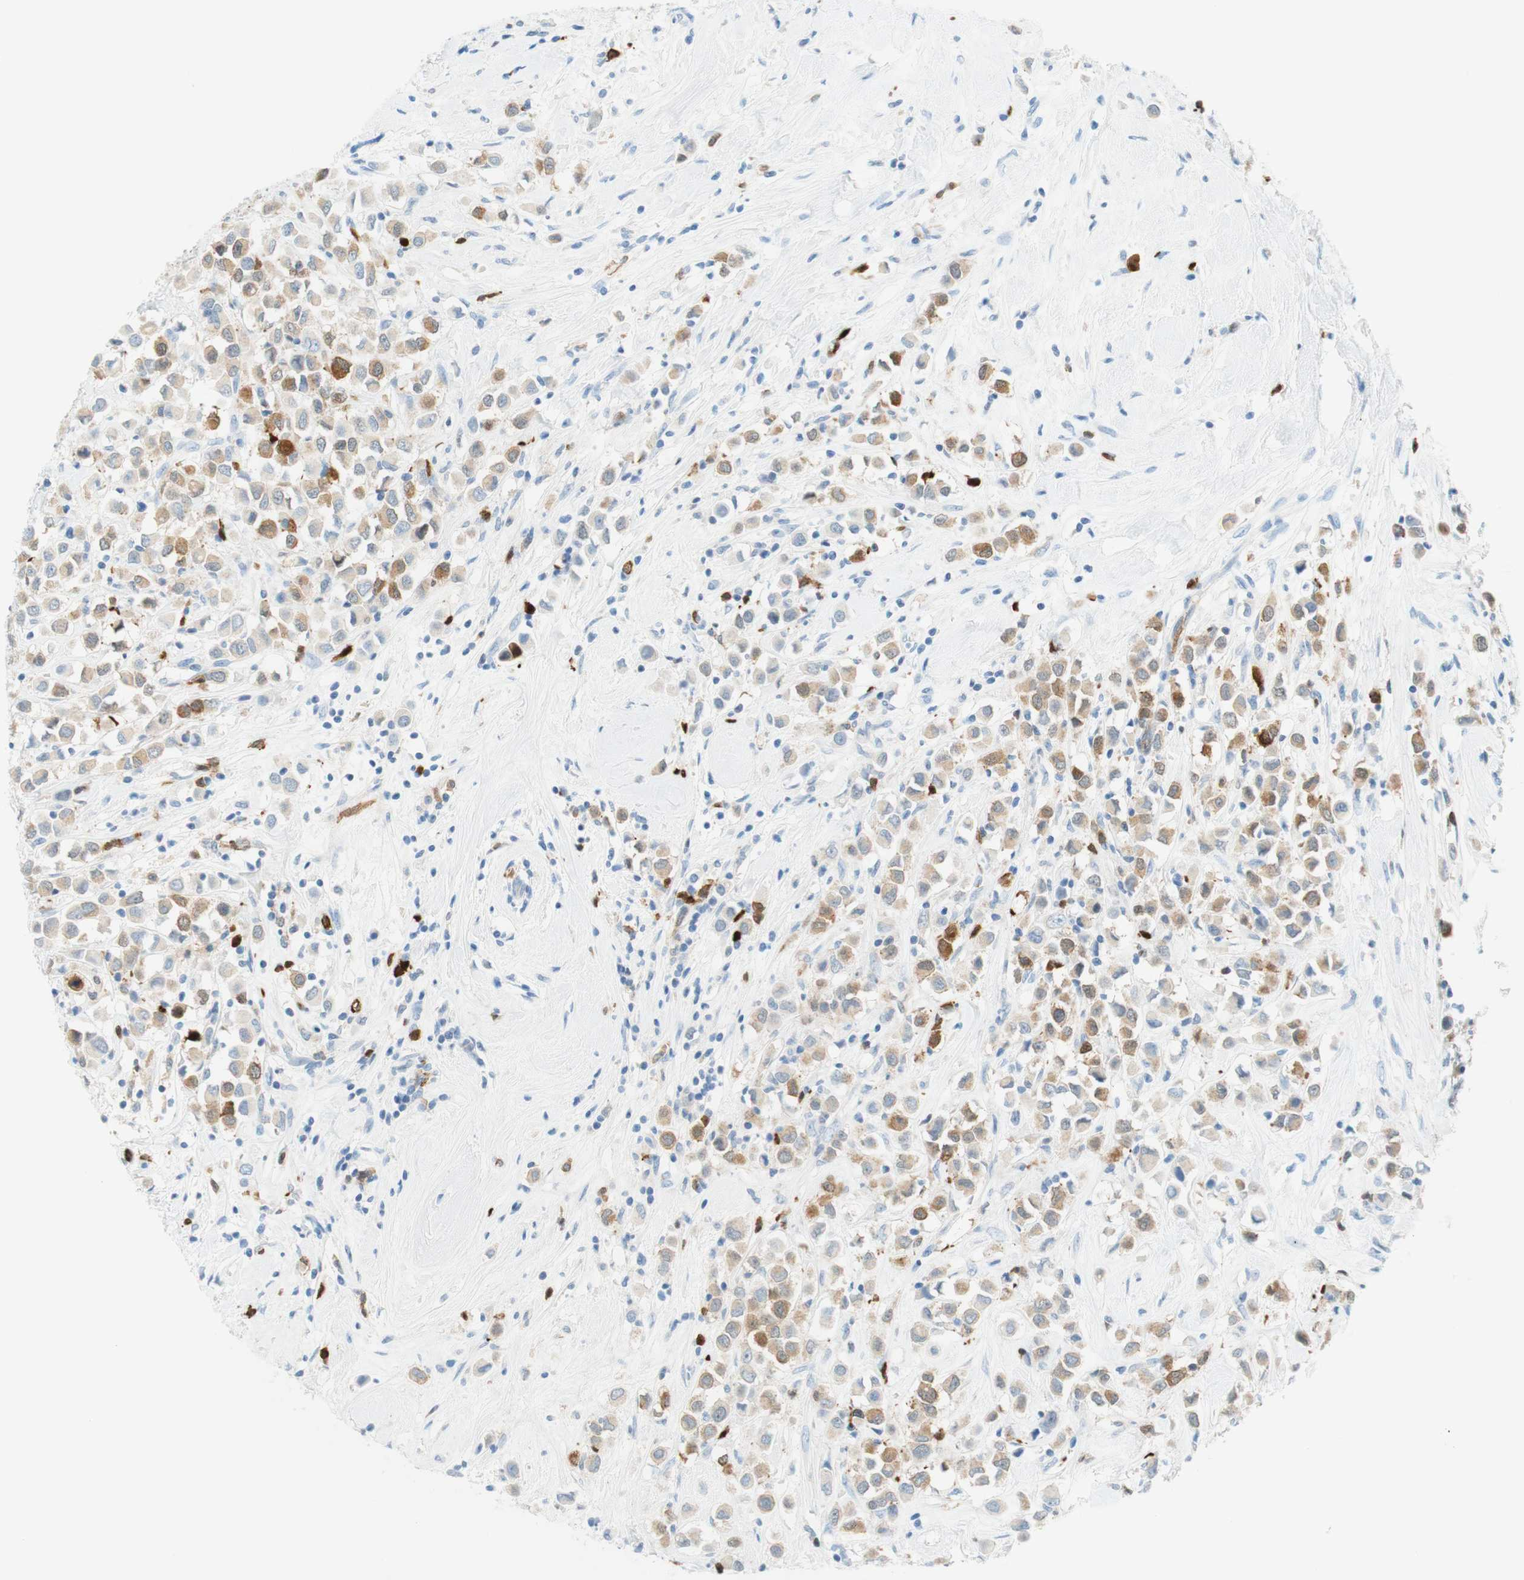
{"staining": {"intensity": "weak", "quantity": "25%-75%", "location": "cytoplasmic/membranous"}, "tissue": "breast cancer", "cell_type": "Tumor cells", "image_type": "cancer", "snomed": [{"axis": "morphology", "description": "Duct carcinoma"}, {"axis": "topography", "description": "Breast"}], "caption": "Breast infiltrating ductal carcinoma stained with immunohistochemistry (IHC) demonstrates weak cytoplasmic/membranous positivity in about 25%-75% of tumor cells. Using DAB (3,3'-diaminobenzidine) (brown) and hematoxylin (blue) stains, captured at high magnification using brightfield microscopy.", "gene": "STMN1", "patient": {"sex": "female", "age": 61}}